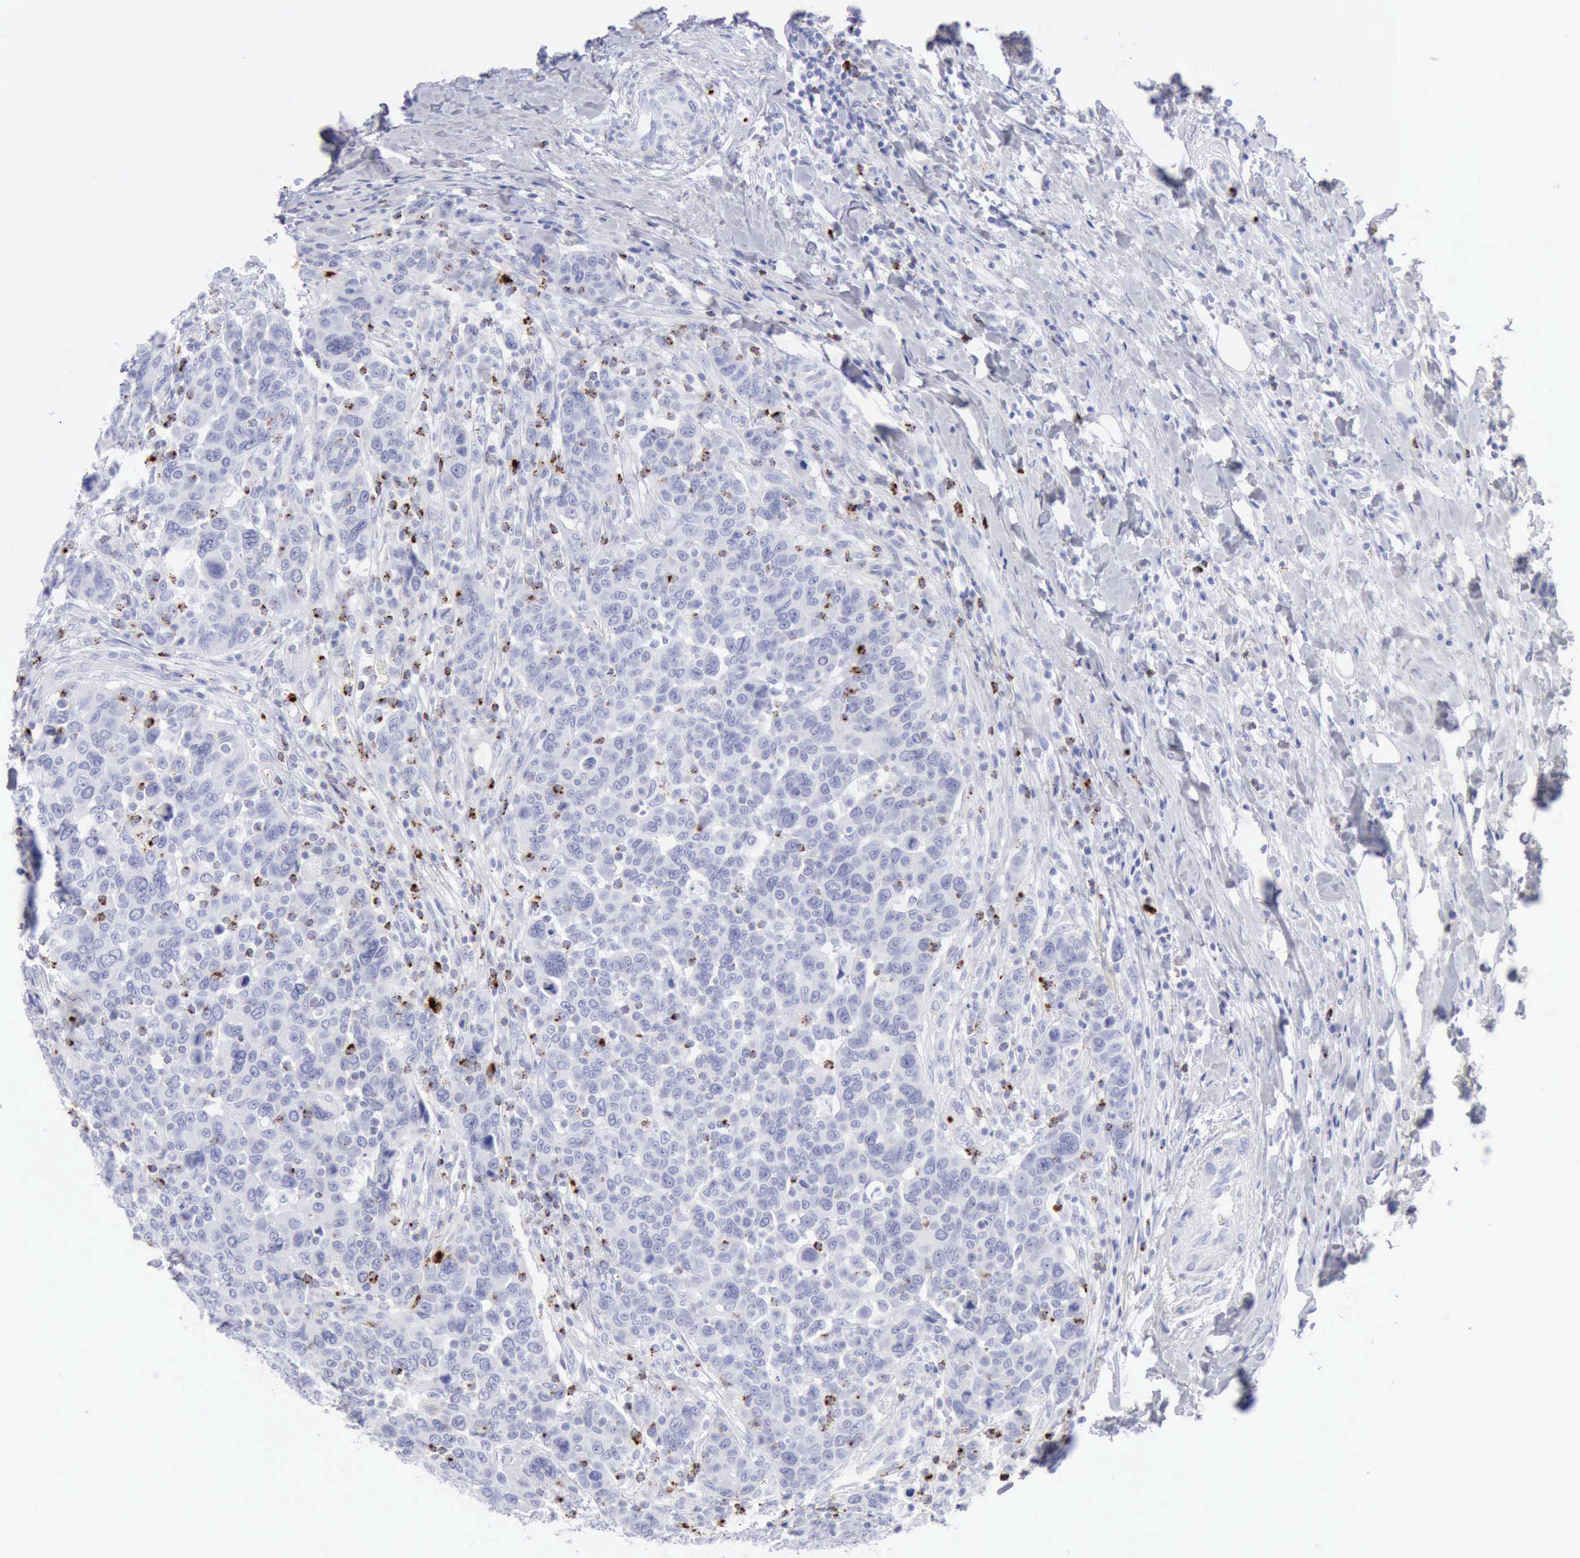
{"staining": {"intensity": "negative", "quantity": "none", "location": "none"}, "tissue": "breast cancer", "cell_type": "Tumor cells", "image_type": "cancer", "snomed": [{"axis": "morphology", "description": "Duct carcinoma"}, {"axis": "topography", "description": "Breast"}], "caption": "A photomicrograph of breast cancer (invasive ductal carcinoma) stained for a protein displays no brown staining in tumor cells.", "gene": "GZMB", "patient": {"sex": "female", "age": 37}}